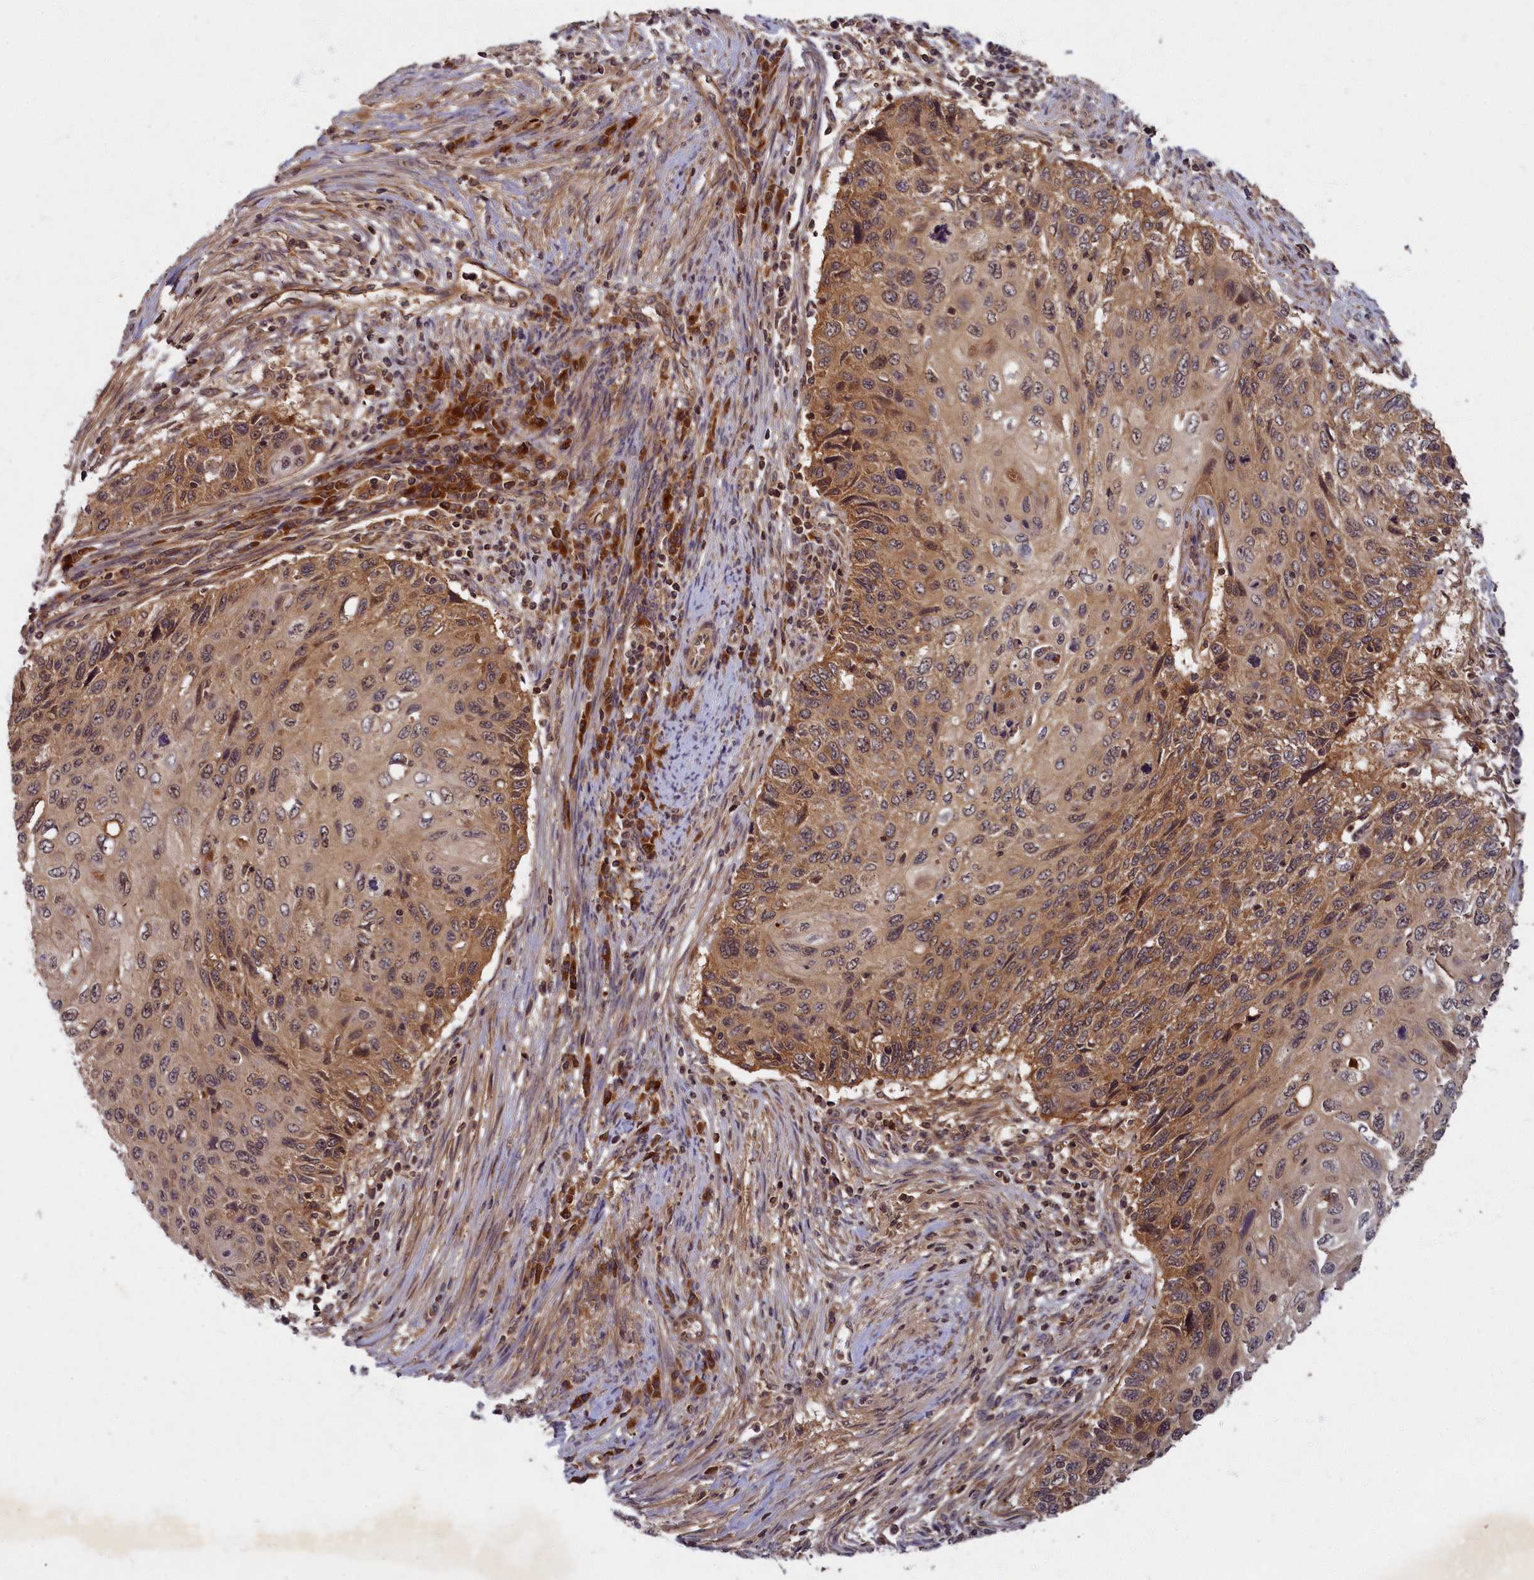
{"staining": {"intensity": "moderate", "quantity": ">75%", "location": "cytoplasmic/membranous"}, "tissue": "cervical cancer", "cell_type": "Tumor cells", "image_type": "cancer", "snomed": [{"axis": "morphology", "description": "Squamous cell carcinoma, NOS"}, {"axis": "topography", "description": "Cervix"}], "caption": "This image displays cervical squamous cell carcinoma stained with immunohistochemistry to label a protein in brown. The cytoplasmic/membranous of tumor cells show moderate positivity for the protein. Nuclei are counter-stained blue.", "gene": "BICD1", "patient": {"sex": "female", "age": 70}}